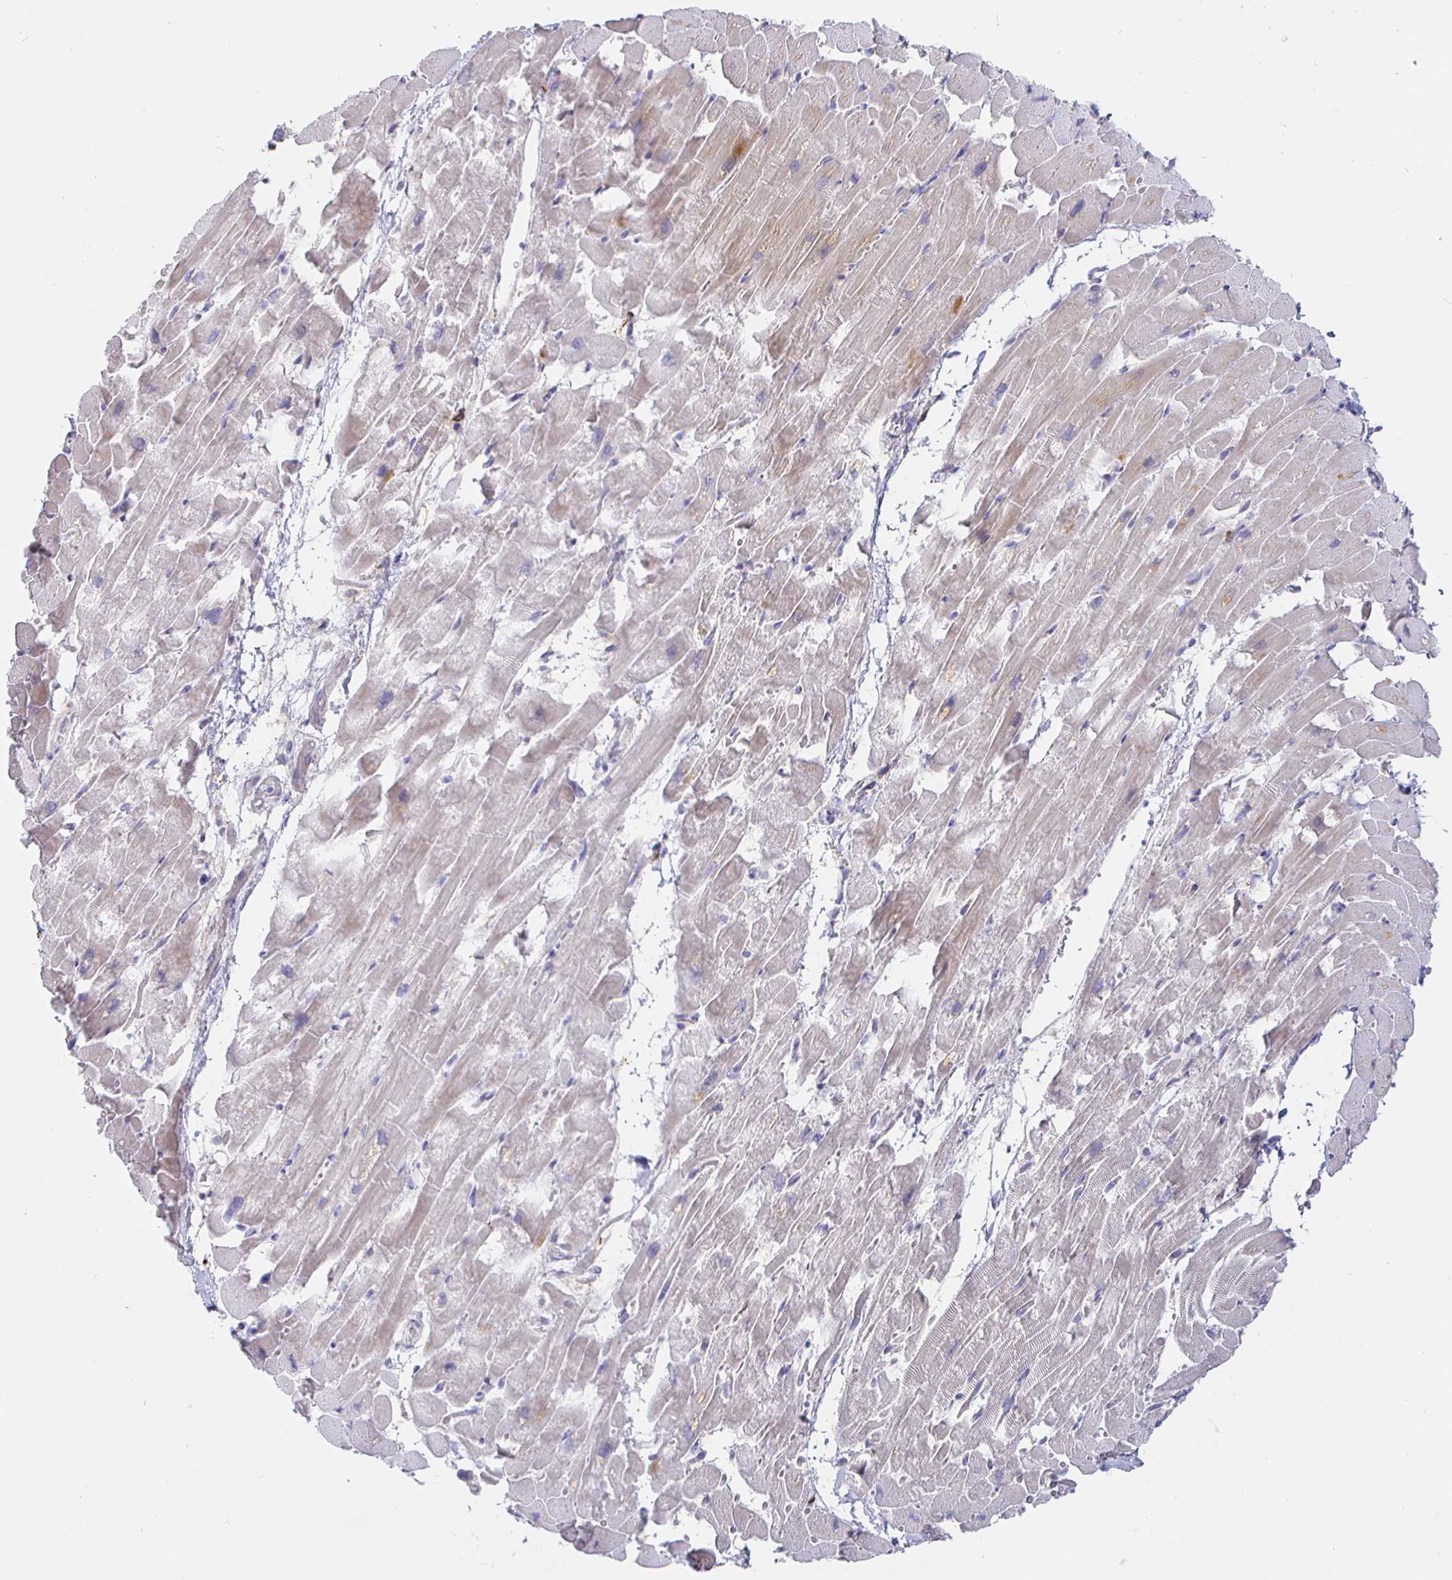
{"staining": {"intensity": "weak", "quantity": "<25%", "location": "cytoplasmic/membranous"}, "tissue": "heart muscle", "cell_type": "Cardiomyocytes", "image_type": "normal", "snomed": [{"axis": "morphology", "description": "Normal tissue, NOS"}, {"axis": "topography", "description": "Heart"}], "caption": "Immunohistochemistry (IHC) micrograph of normal human heart muscle stained for a protein (brown), which reveals no expression in cardiomyocytes. (DAB (3,3'-diaminobenzidine) immunohistochemistry (IHC), high magnification).", "gene": "CXCR3", "patient": {"sex": "male", "age": 37}}